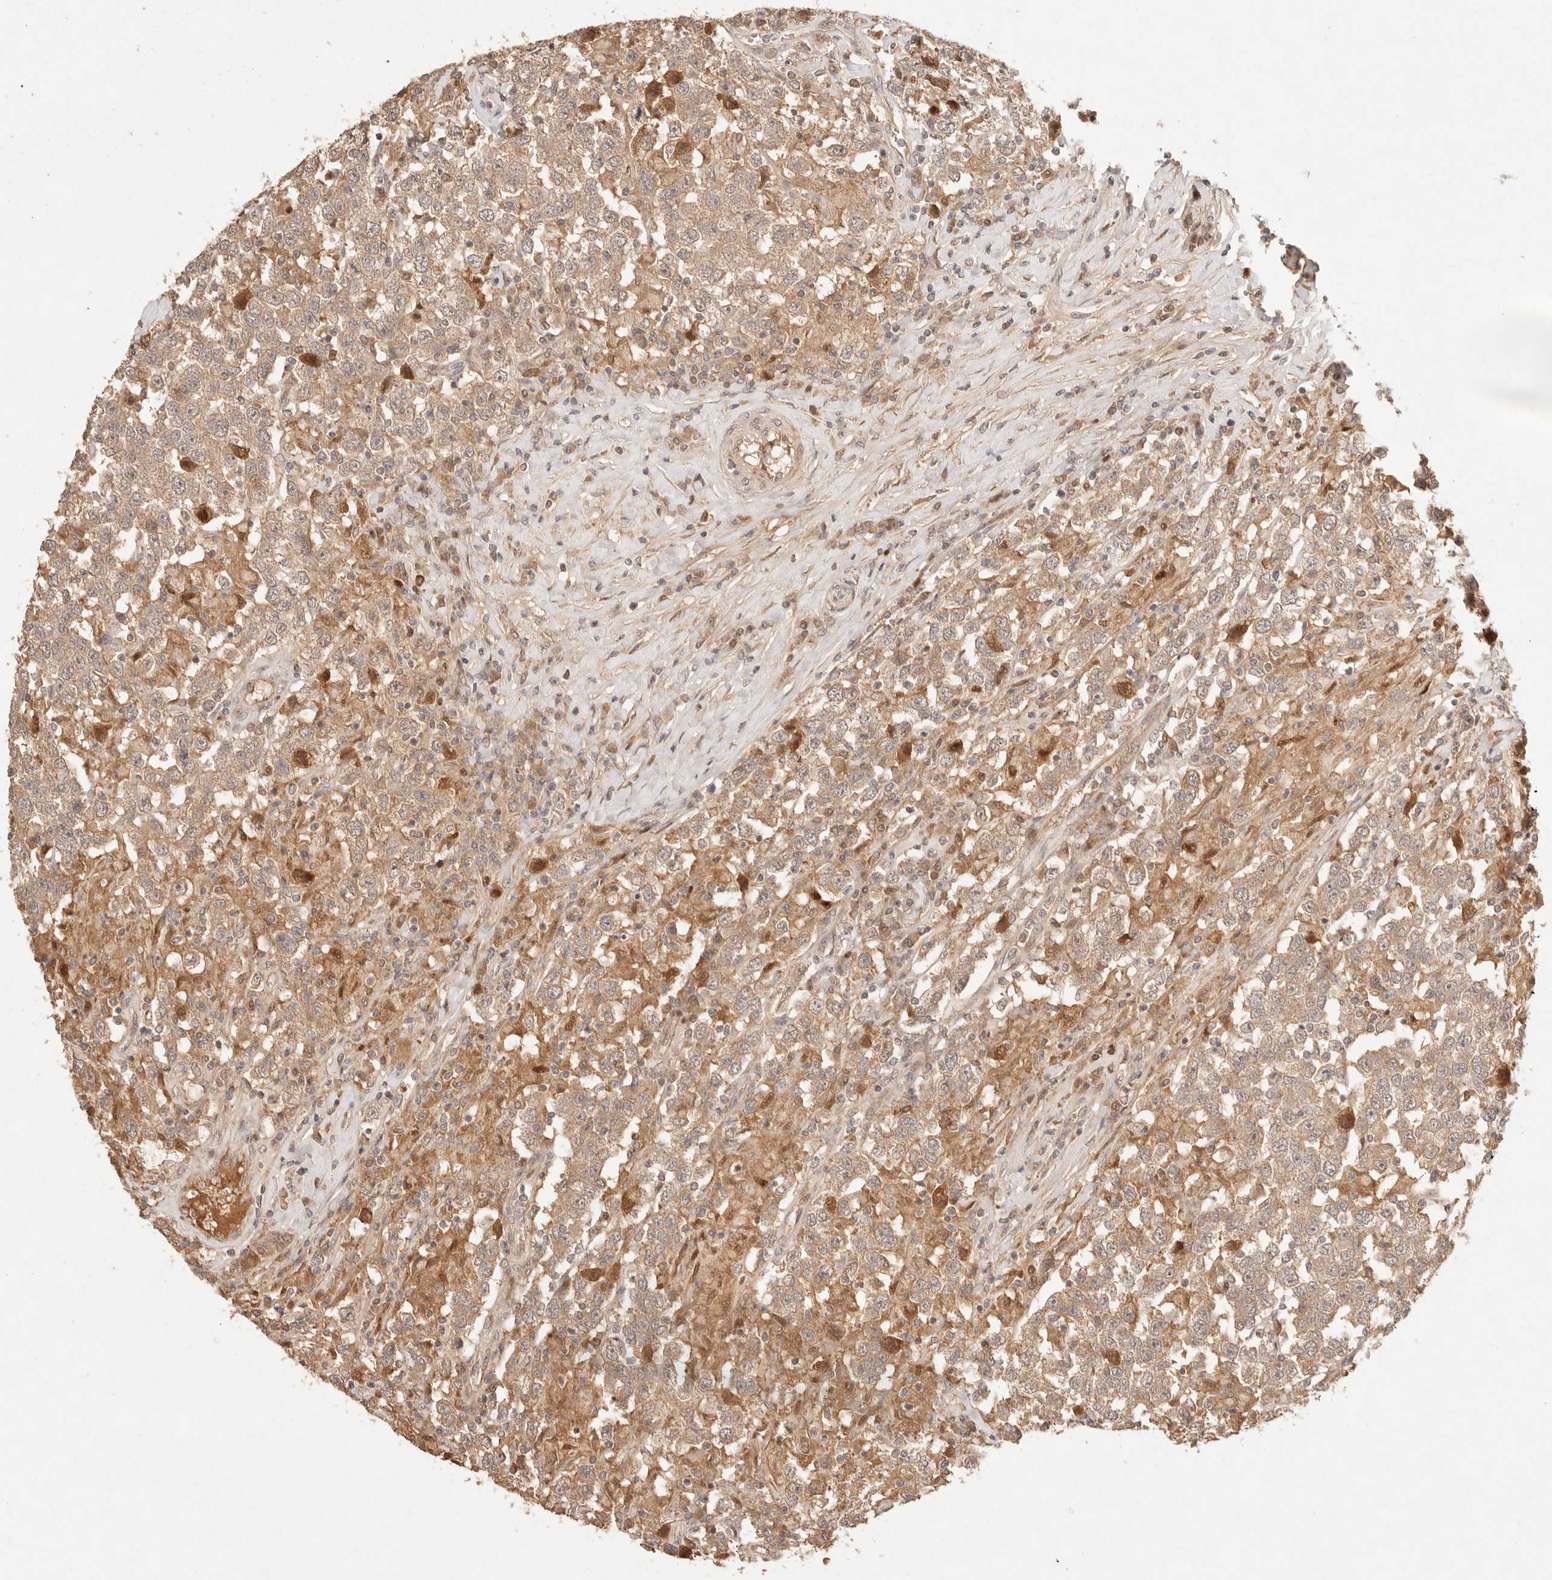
{"staining": {"intensity": "moderate", "quantity": ">75%", "location": "cytoplasmic/membranous"}, "tissue": "testis cancer", "cell_type": "Tumor cells", "image_type": "cancer", "snomed": [{"axis": "morphology", "description": "Seminoma, NOS"}, {"axis": "topography", "description": "Testis"}], "caption": "Protein analysis of testis cancer (seminoma) tissue demonstrates moderate cytoplasmic/membranous positivity in approximately >75% of tumor cells.", "gene": "PHLDA3", "patient": {"sex": "male", "age": 41}}